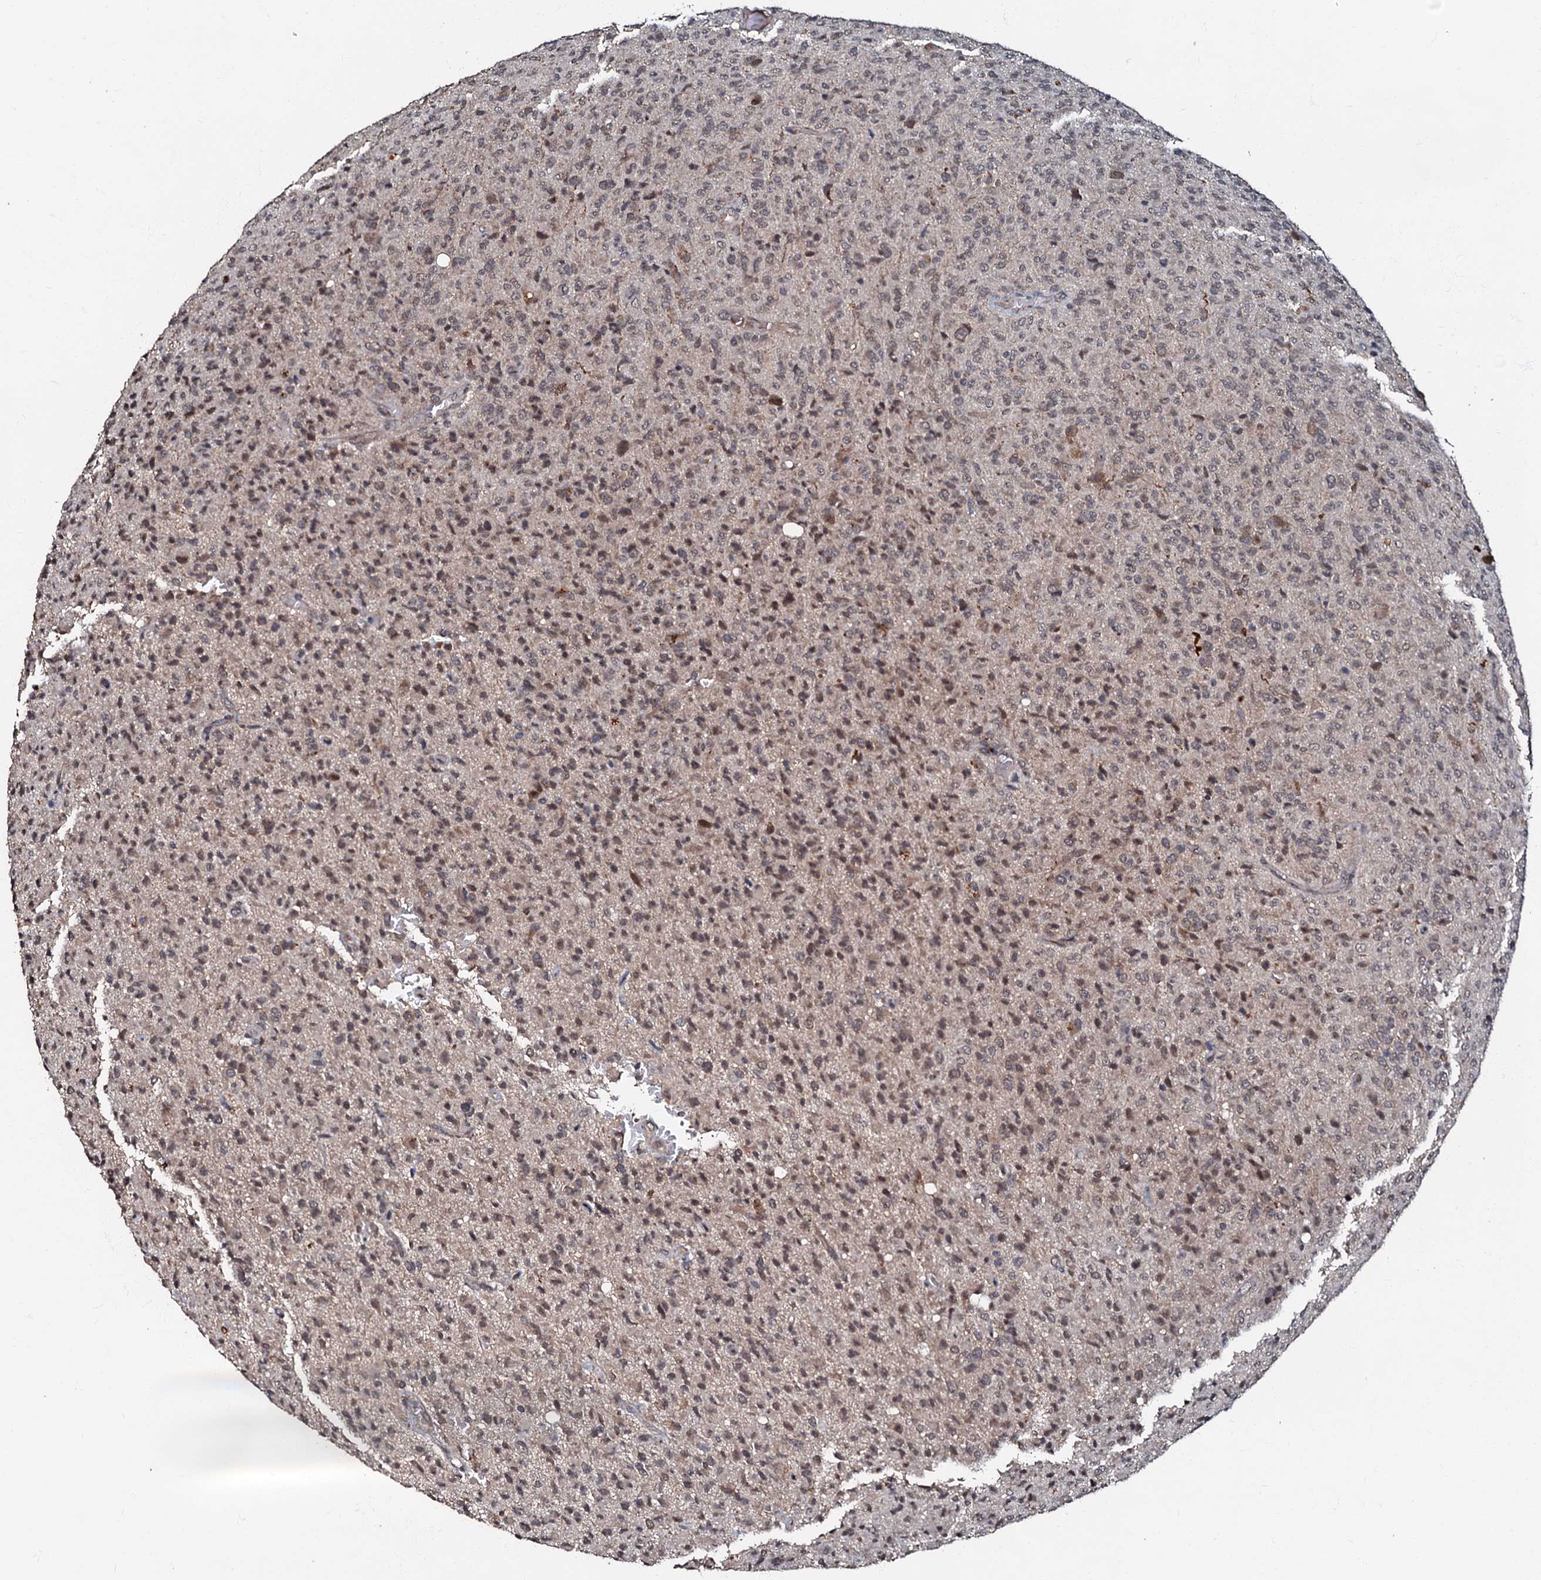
{"staining": {"intensity": "moderate", "quantity": "25%-75%", "location": "nuclear"}, "tissue": "glioma", "cell_type": "Tumor cells", "image_type": "cancer", "snomed": [{"axis": "morphology", "description": "Glioma, malignant, High grade"}, {"axis": "topography", "description": "Brain"}], "caption": "A photomicrograph of human glioma stained for a protein demonstrates moderate nuclear brown staining in tumor cells.", "gene": "MANSC4", "patient": {"sex": "female", "age": 57}}